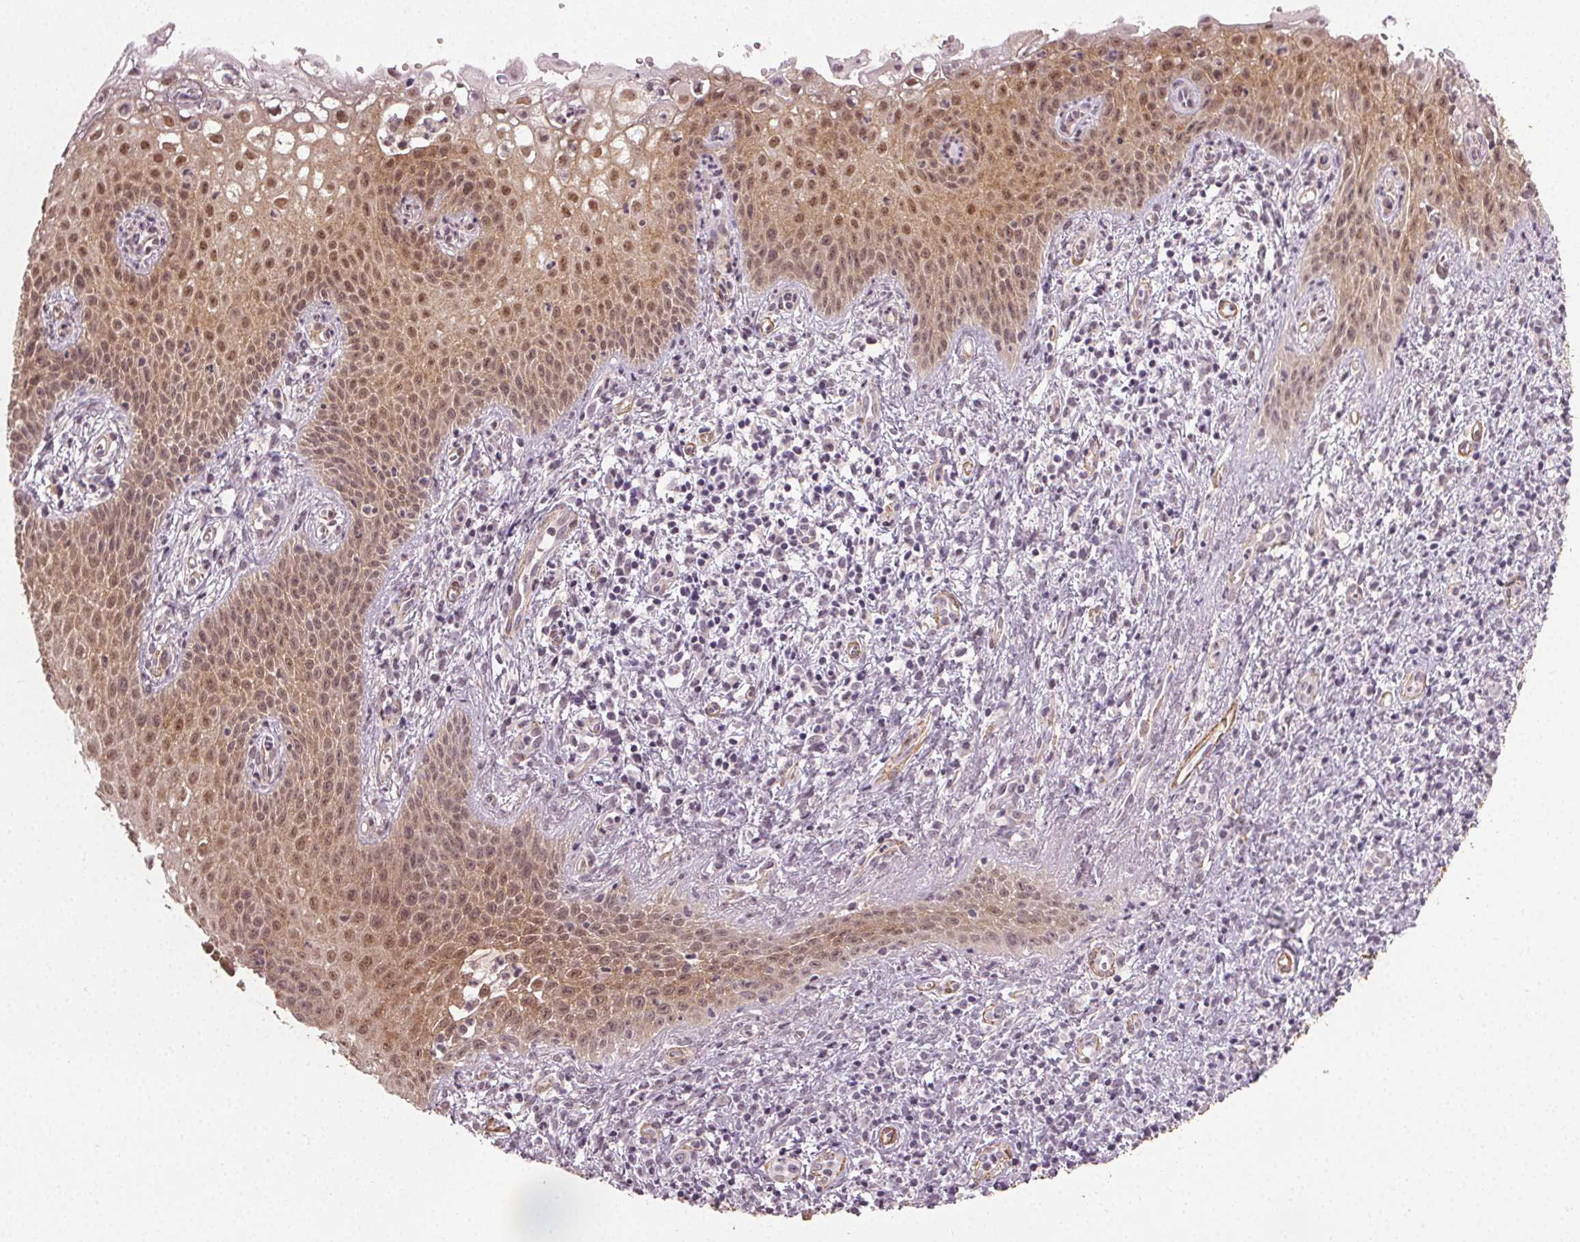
{"staining": {"intensity": "moderate", "quantity": "25%-75%", "location": "nuclear"}, "tissue": "cervical cancer", "cell_type": "Tumor cells", "image_type": "cancer", "snomed": [{"axis": "morphology", "description": "Squamous cell carcinoma, NOS"}, {"axis": "topography", "description": "Cervix"}], "caption": "Immunohistochemical staining of cervical cancer displays medium levels of moderate nuclear staining in approximately 25%-75% of tumor cells. The protein is shown in brown color, while the nuclei are stained blue.", "gene": "PKP1", "patient": {"sex": "female", "age": 30}}